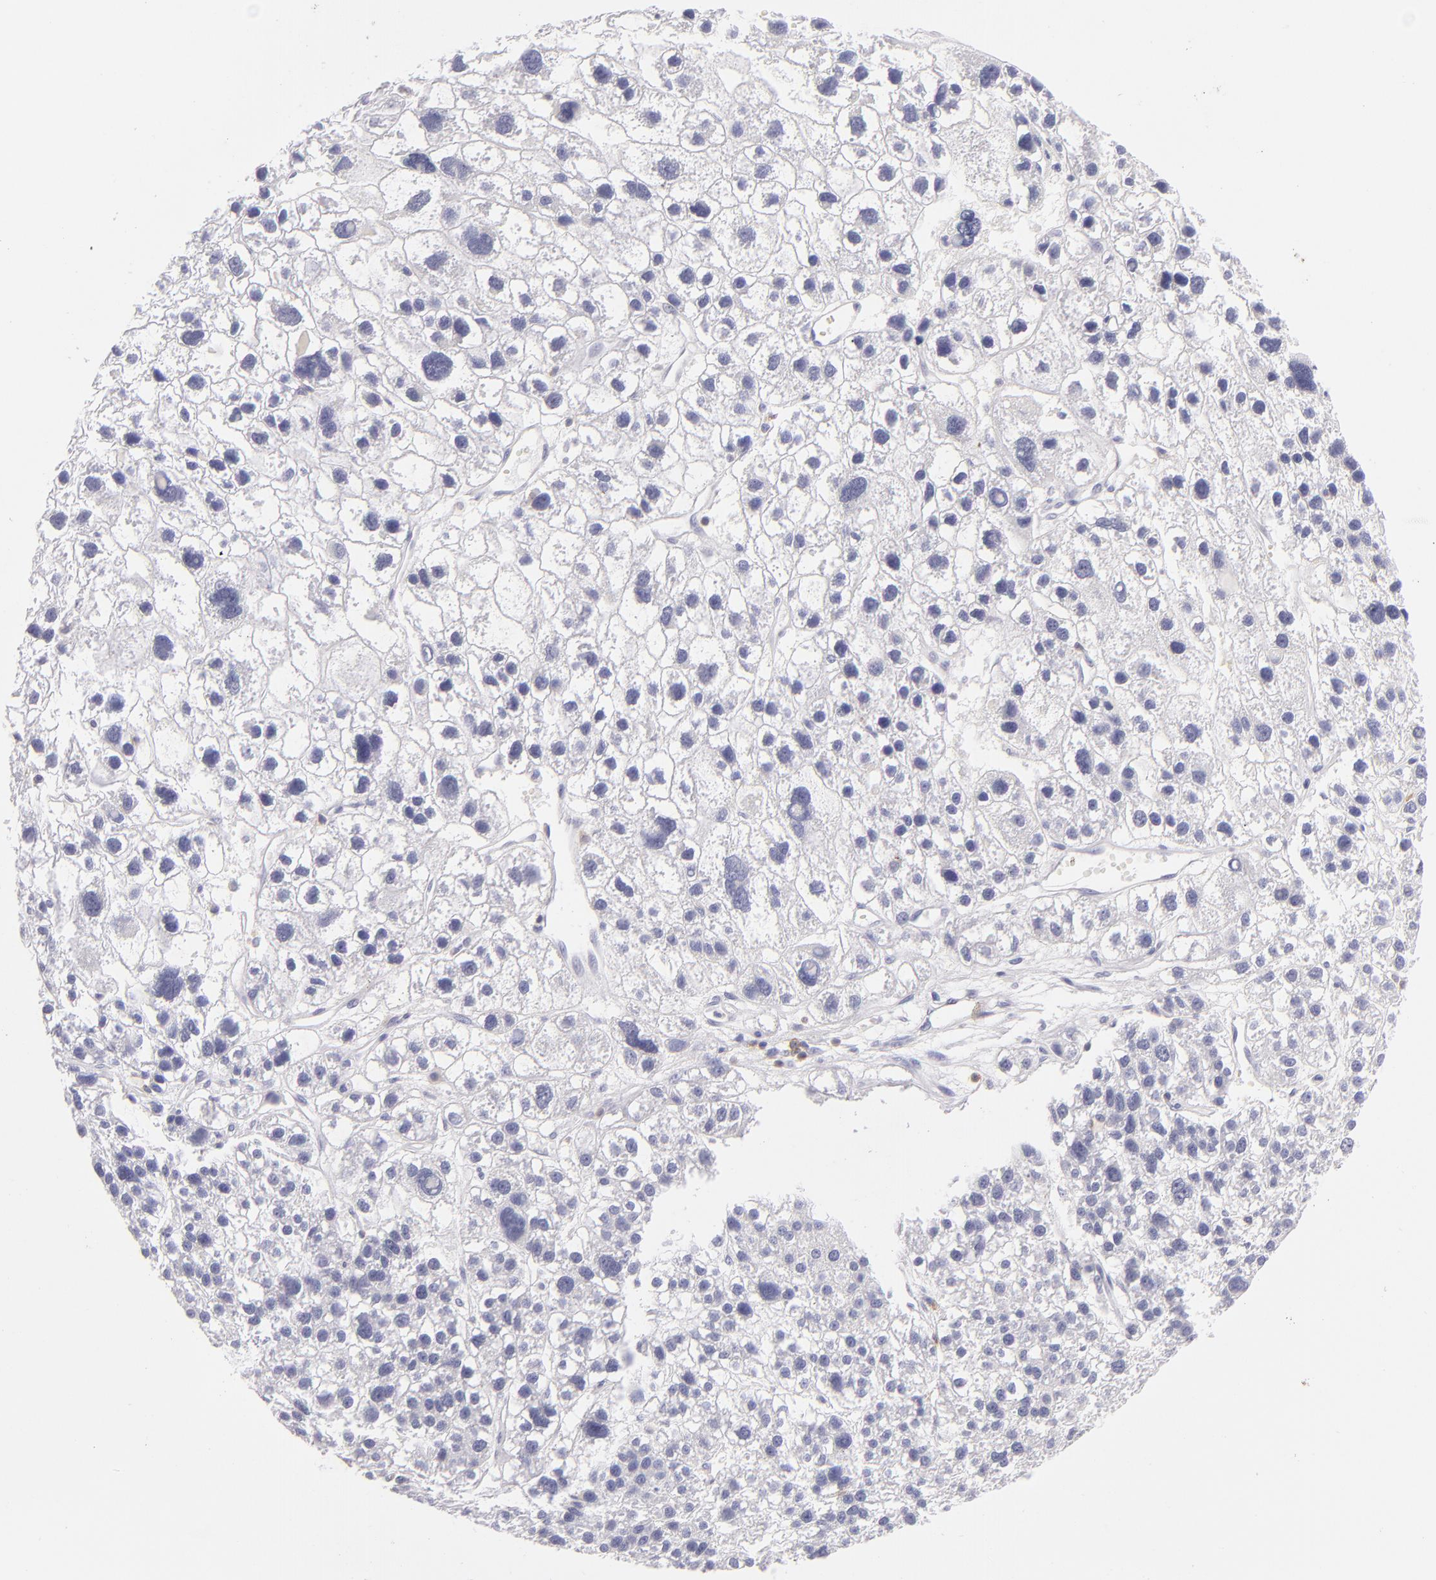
{"staining": {"intensity": "negative", "quantity": "none", "location": "none"}, "tissue": "liver cancer", "cell_type": "Tumor cells", "image_type": "cancer", "snomed": [{"axis": "morphology", "description": "Carcinoma, Hepatocellular, NOS"}, {"axis": "topography", "description": "Liver"}], "caption": "High power microscopy image of an immunohistochemistry histopathology image of hepatocellular carcinoma (liver), revealing no significant staining in tumor cells.", "gene": "CD48", "patient": {"sex": "female", "age": 85}}